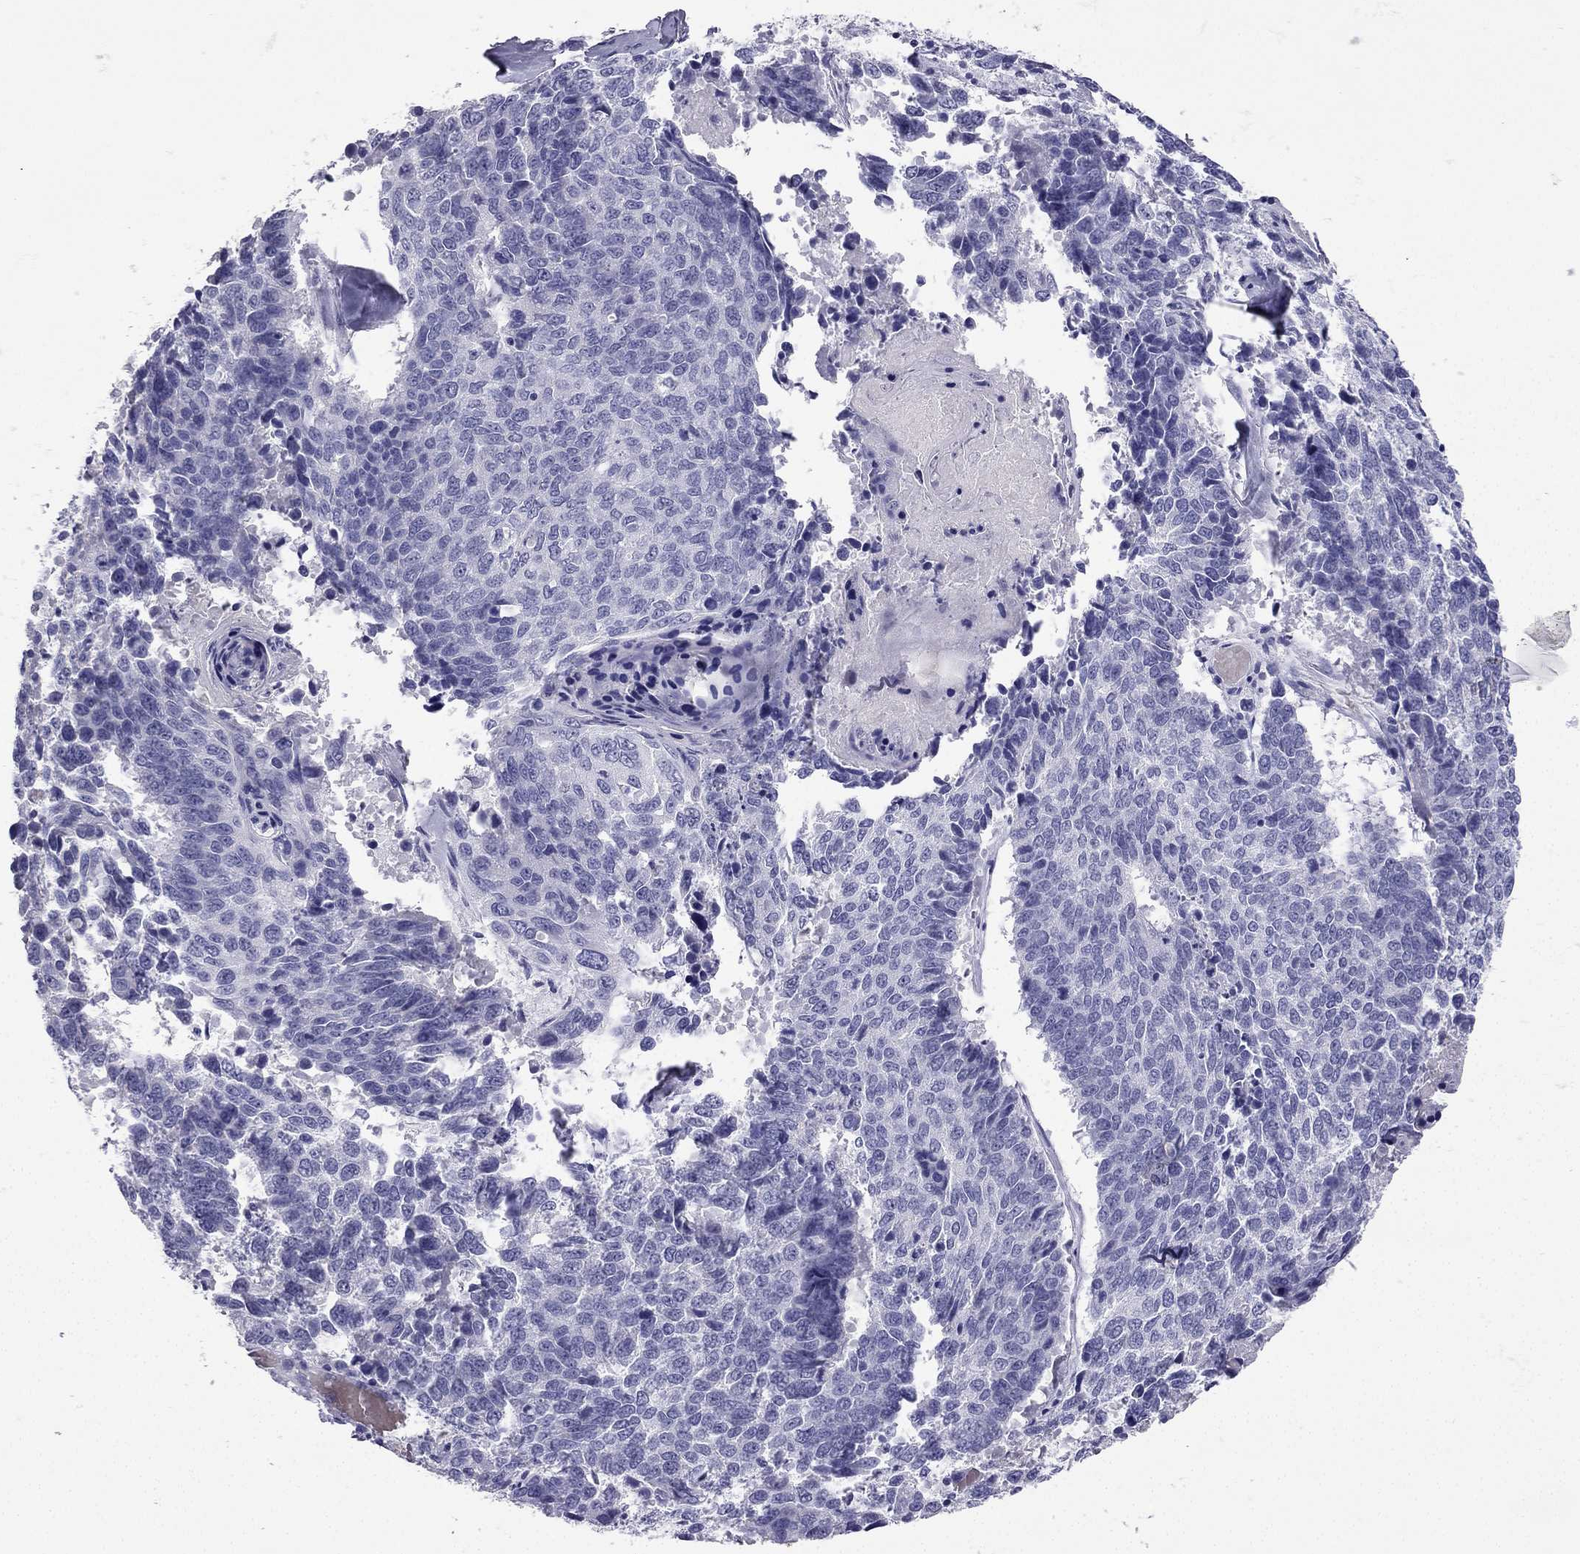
{"staining": {"intensity": "negative", "quantity": "none", "location": "none"}, "tissue": "lung cancer", "cell_type": "Tumor cells", "image_type": "cancer", "snomed": [{"axis": "morphology", "description": "Squamous cell carcinoma, NOS"}, {"axis": "topography", "description": "Lung"}], "caption": "Immunohistochemistry (IHC) histopathology image of neoplastic tissue: lung squamous cell carcinoma stained with DAB (3,3'-diaminobenzidine) reveals no significant protein staining in tumor cells.", "gene": "NPTX1", "patient": {"sex": "male", "age": 73}}